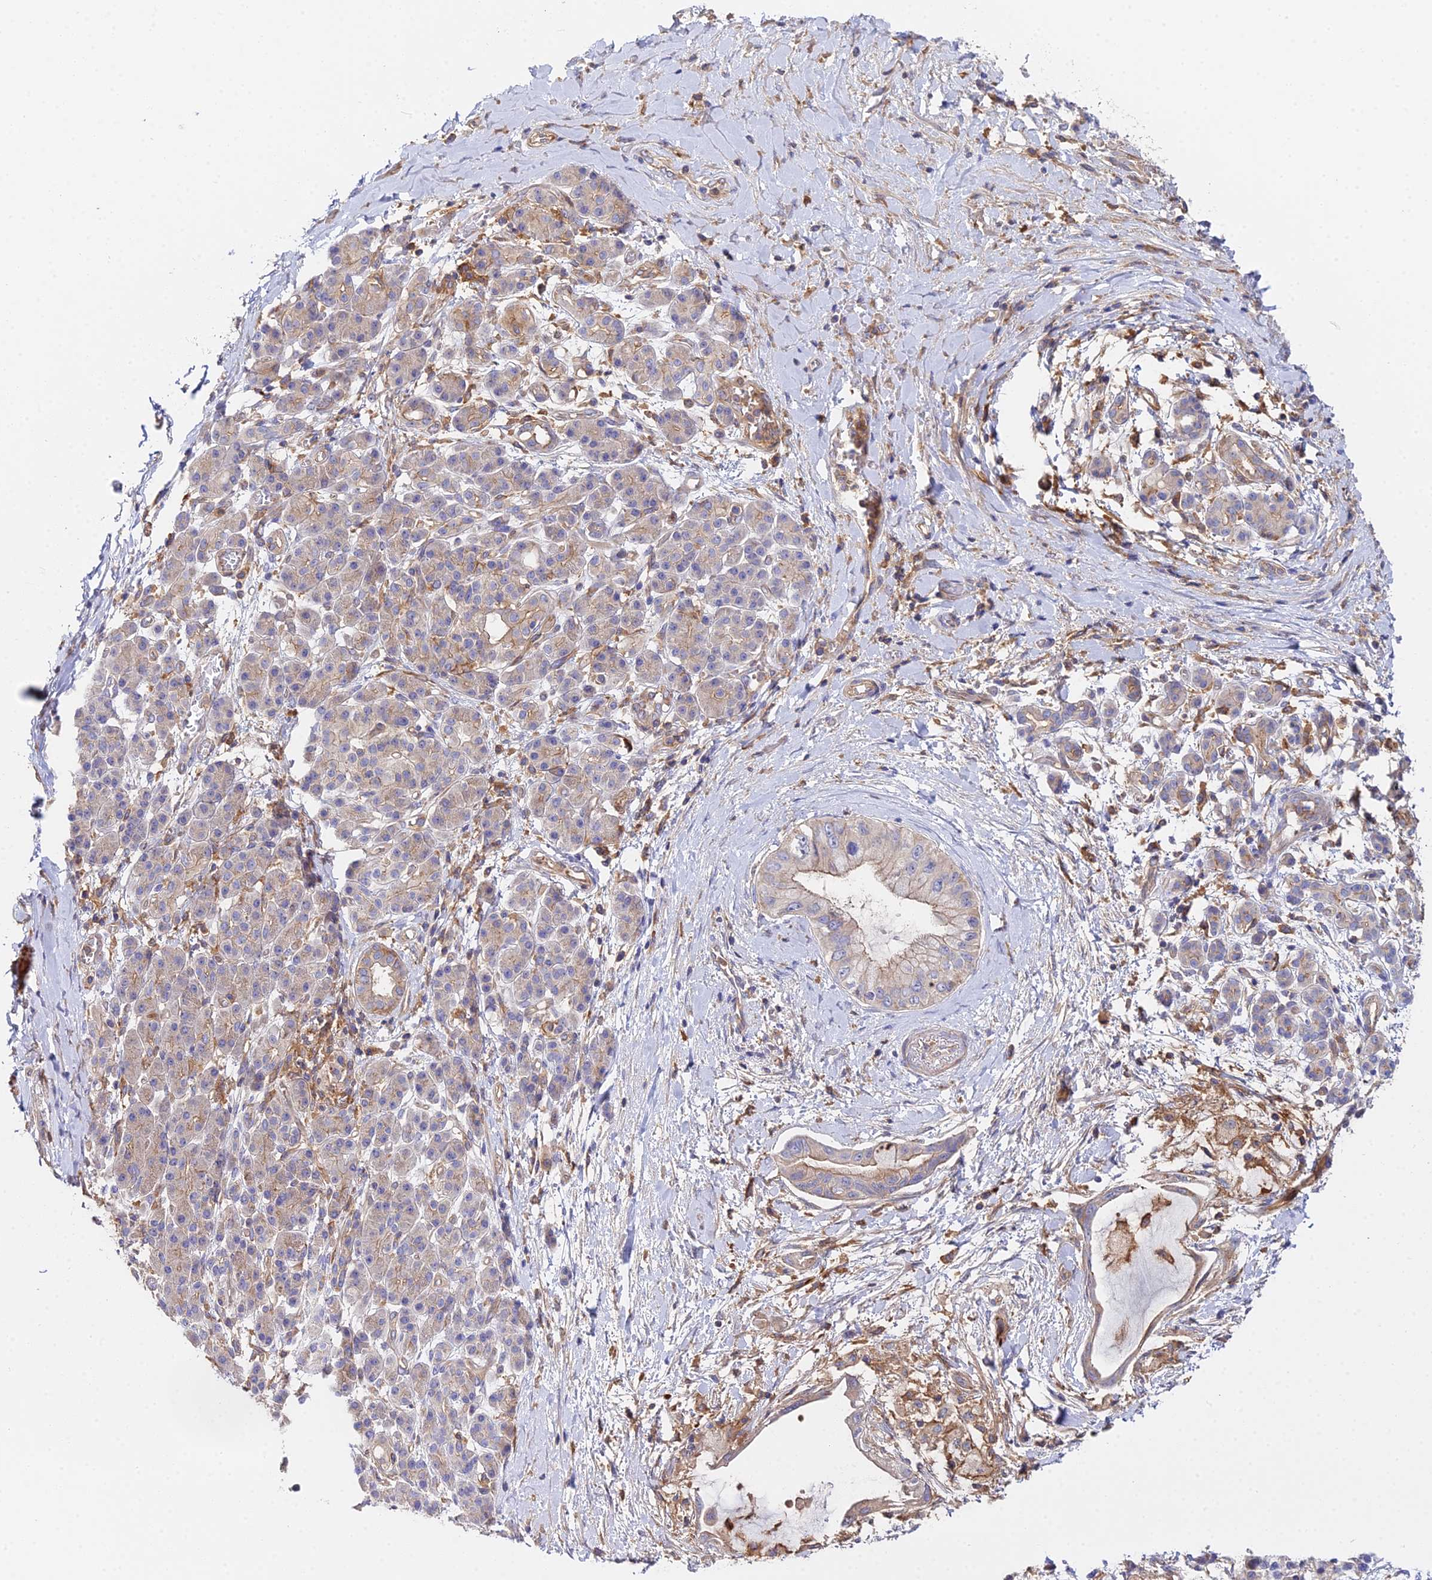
{"staining": {"intensity": "weak", "quantity": "25%-75%", "location": "cytoplasmic/membranous"}, "tissue": "pancreatic cancer", "cell_type": "Tumor cells", "image_type": "cancer", "snomed": [{"axis": "morphology", "description": "Adenocarcinoma, NOS"}, {"axis": "topography", "description": "Pancreas"}], "caption": "High-magnification brightfield microscopy of pancreatic cancer stained with DAB (3,3'-diaminobenzidine) (brown) and counterstained with hematoxylin (blue). tumor cells exhibit weak cytoplasmic/membranous staining is present in about25%-75% of cells.", "gene": "GNG5B", "patient": {"sex": "male", "age": 48}}